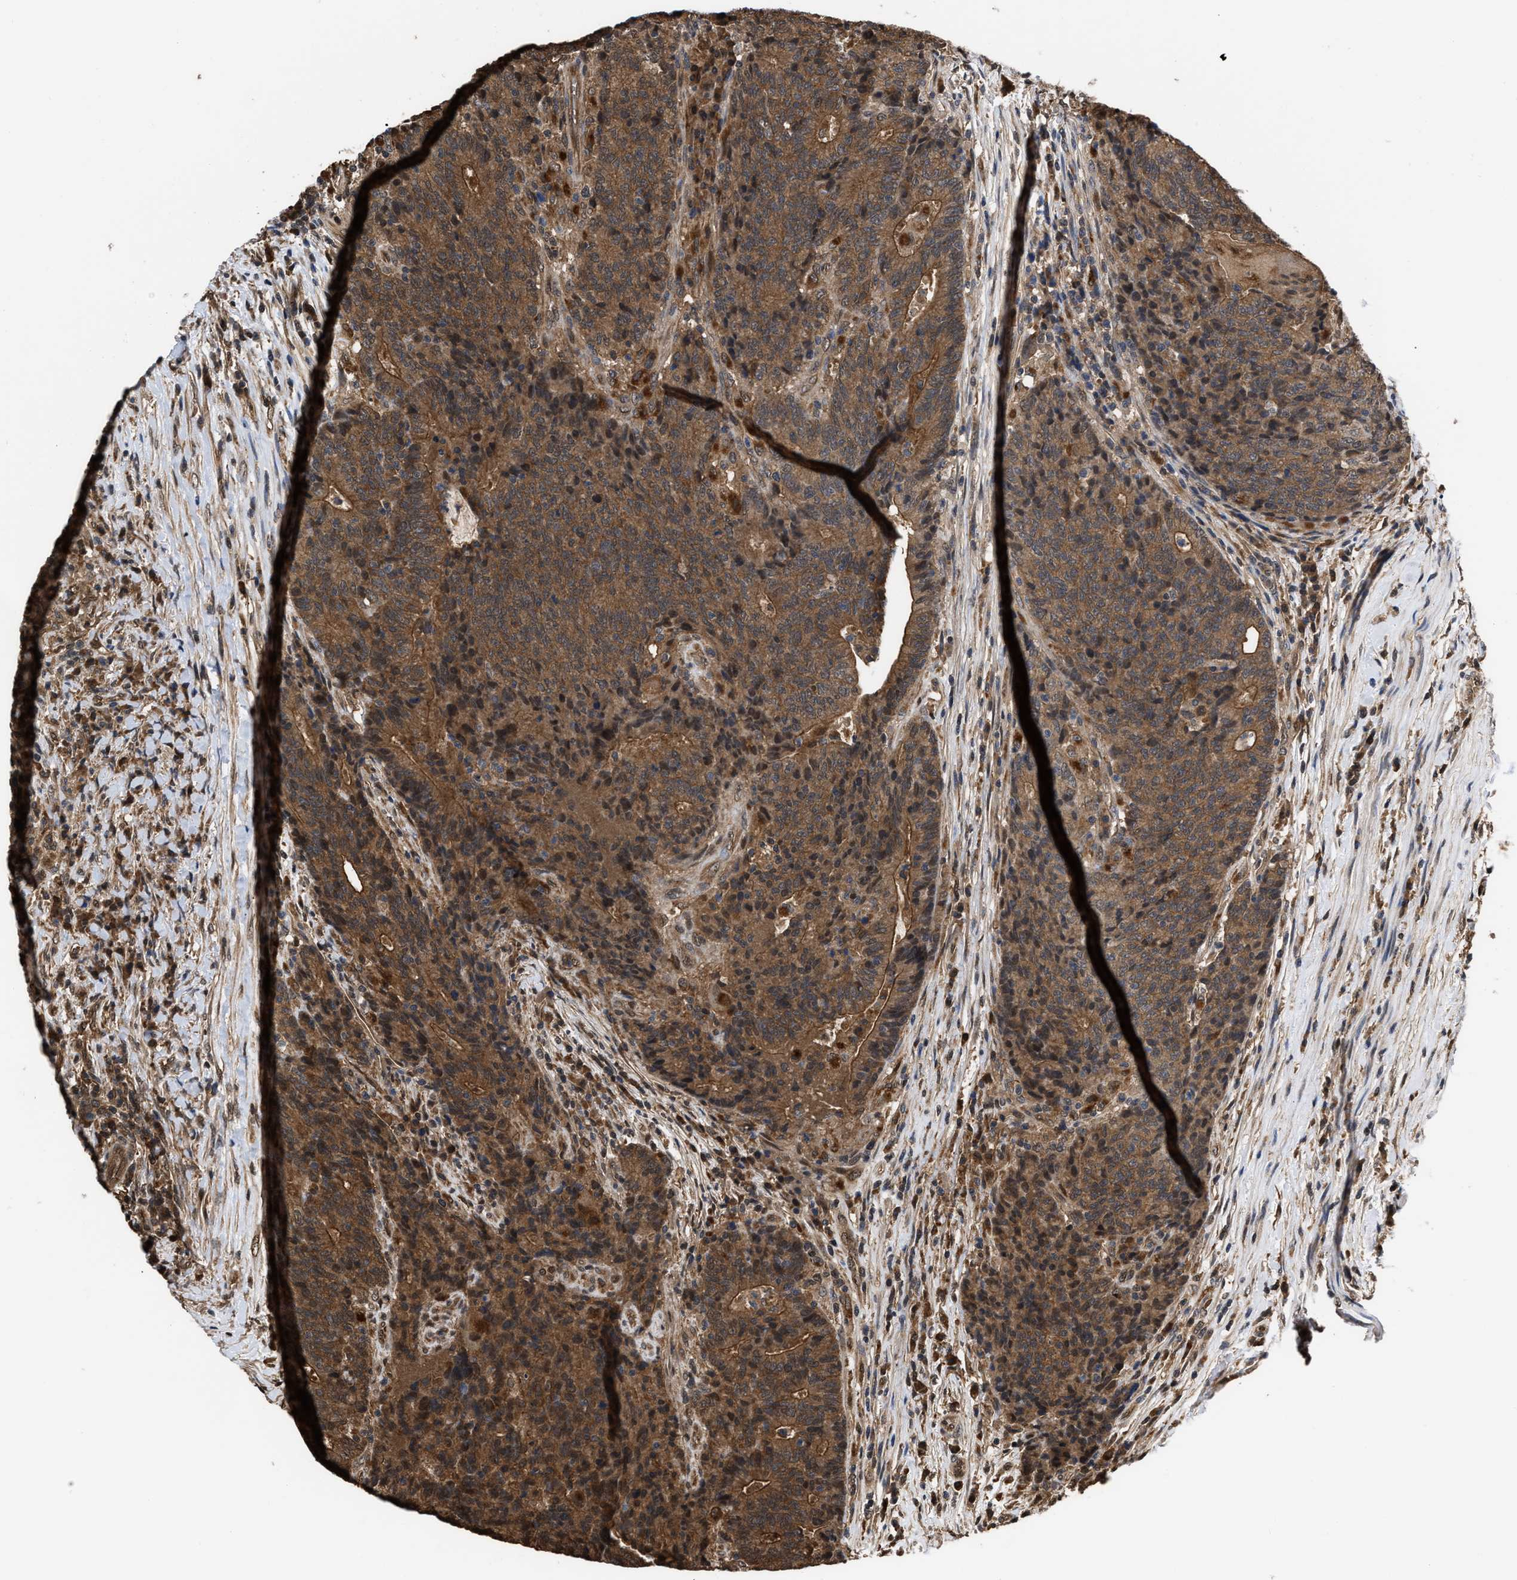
{"staining": {"intensity": "moderate", "quantity": ">75%", "location": "cytoplasmic/membranous,nuclear"}, "tissue": "colorectal cancer", "cell_type": "Tumor cells", "image_type": "cancer", "snomed": [{"axis": "morphology", "description": "Normal tissue, NOS"}, {"axis": "morphology", "description": "Adenocarcinoma, NOS"}, {"axis": "topography", "description": "Colon"}], "caption": "IHC image of neoplastic tissue: human adenocarcinoma (colorectal) stained using IHC exhibits medium levels of moderate protein expression localized specifically in the cytoplasmic/membranous and nuclear of tumor cells, appearing as a cytoplasmic/membranous and nuclear brown color.", "gene": "SCAI", "patient": {"sex": "female", "age": 75}}